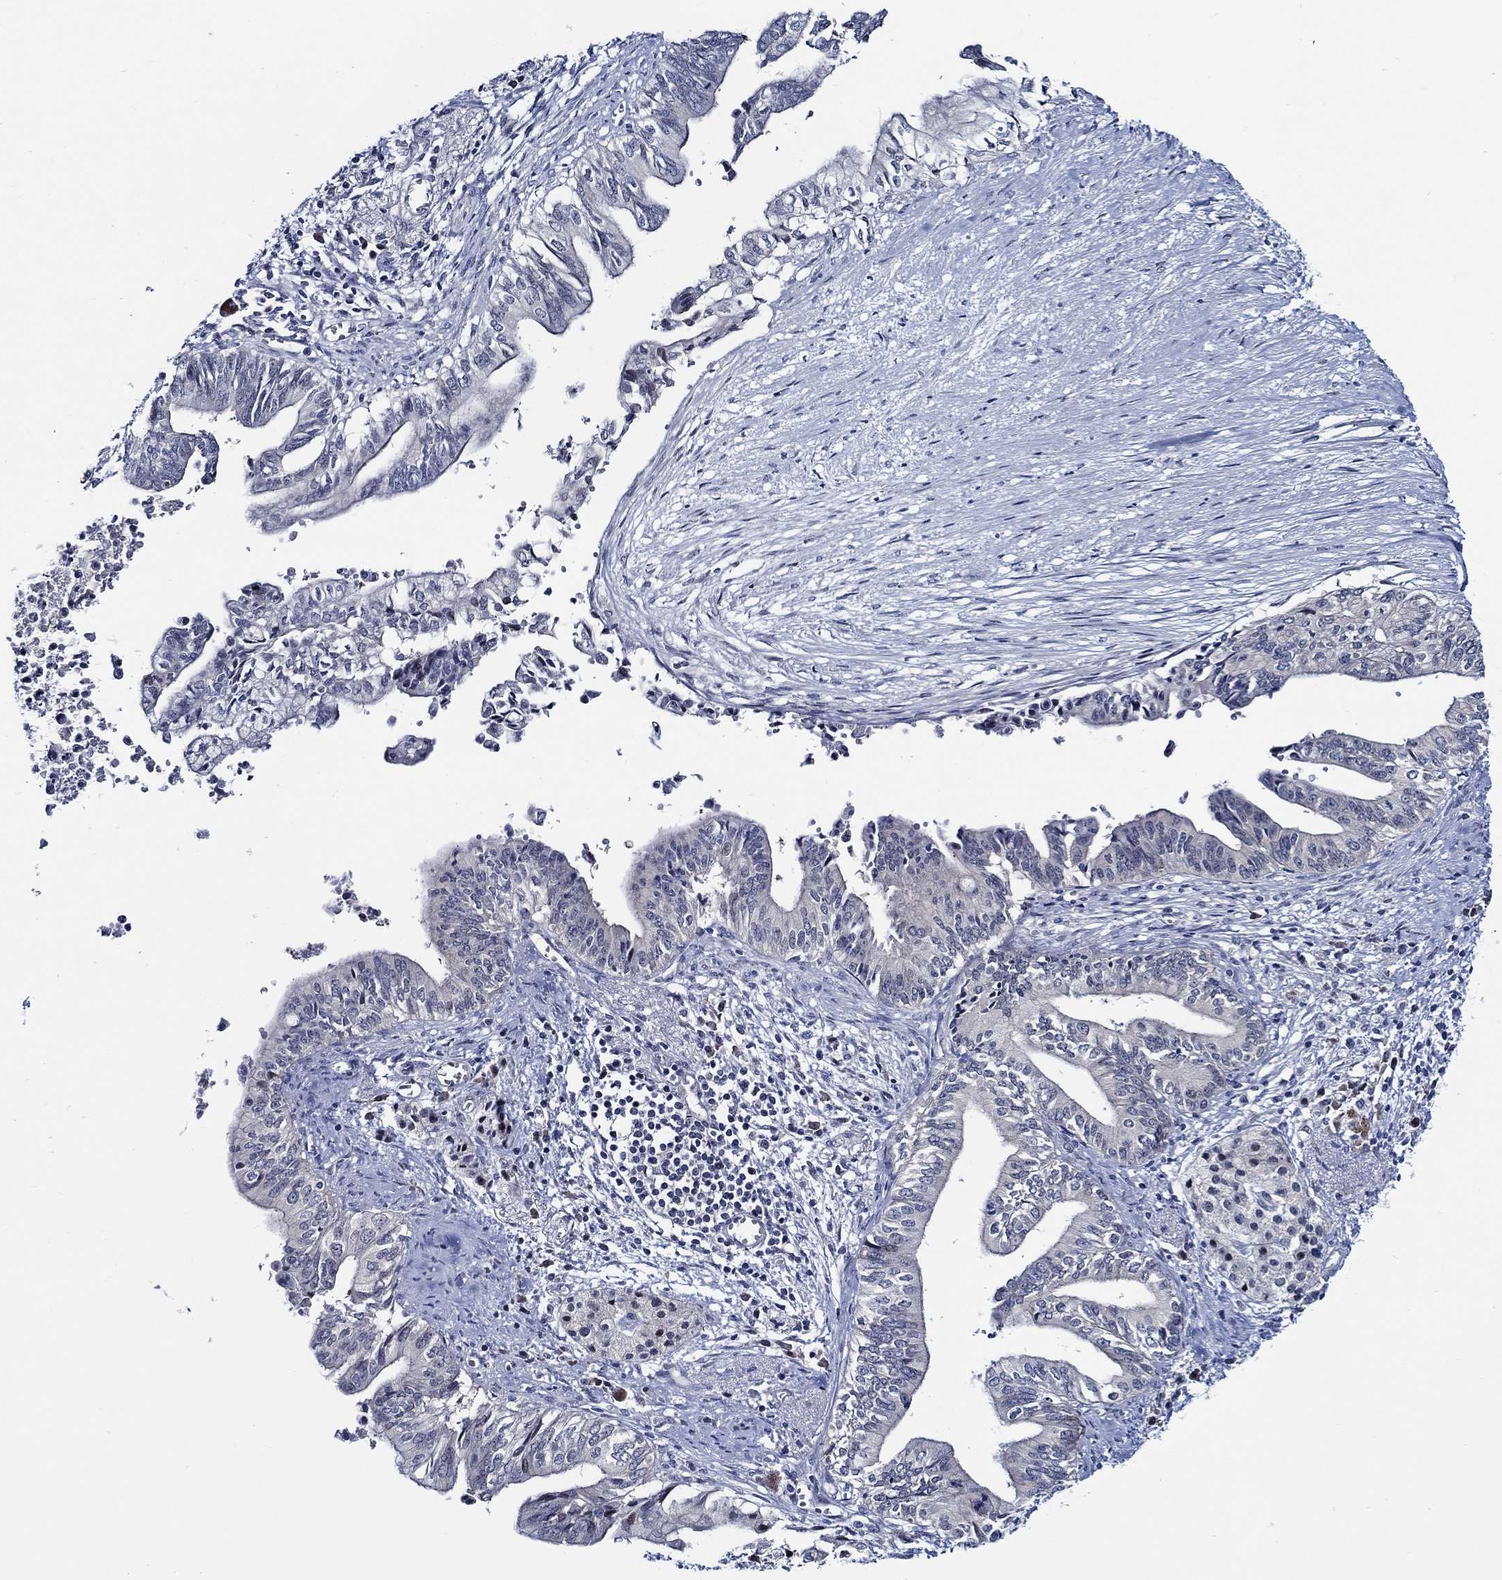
{"staining": {"intensity": "negative", "quantity": "none", "location": "none"}, "tissue": "pancreatic cancer", "cell_type": "Tumor cells", "image_type": "cancer", "snomed": [{"axis": "morphology", "description": "Adenocarcinoma, NOS"}, {"axis": "topography", "description": "Pancreas"}], "caption": "The micrograph demonstrates no staining of tumor cells in pancreatic cancer.", "gene": "C8orf48", "patient": {"sex": "female", "age": 61}}